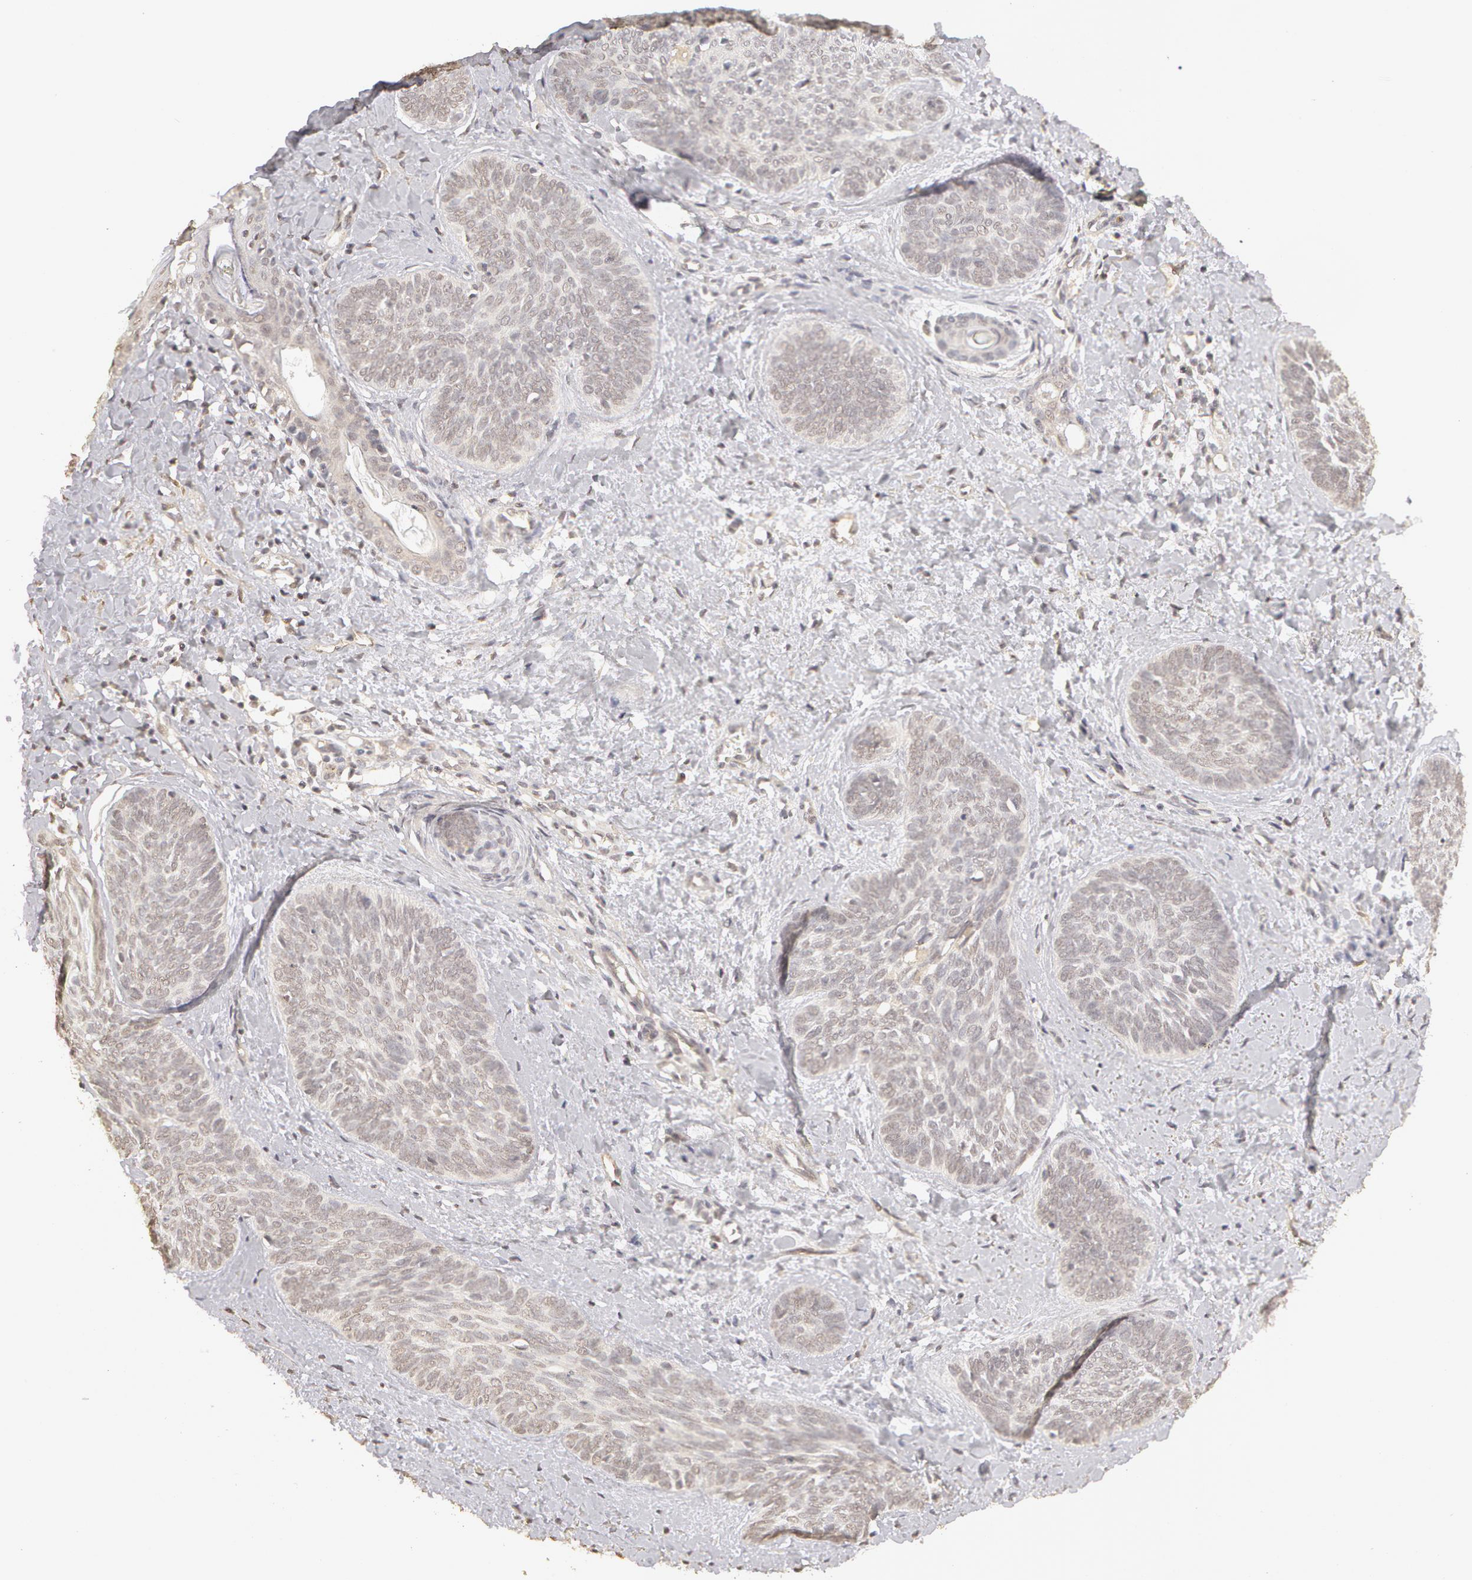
{"staining": {"intensity": "weak", "quantity": "25%-75%", "location": "cytoplasmic/membranous,nuclear"}, "tissue": "skin cancer", "cell_type": "Tumor cells", "image_type": "cancer", "snomed": [{"axis": "morphology", "description": "Basal cell carcinoma"}, {"axis": "topography", "description": "Skin"}], "caption": "Immunohistochemical staining of human basal cell carcinoma (skin) shows weak cytoplasmic/membranous and nuclear protein positivity in approximately 25%-75% of tumor cells. (DAB (3,3'-diaminobenzidine) IHC with brightfield microscopy, high magnification).", "gene": "ADAM10", "patient": {"sex": "female", "age": 81}}